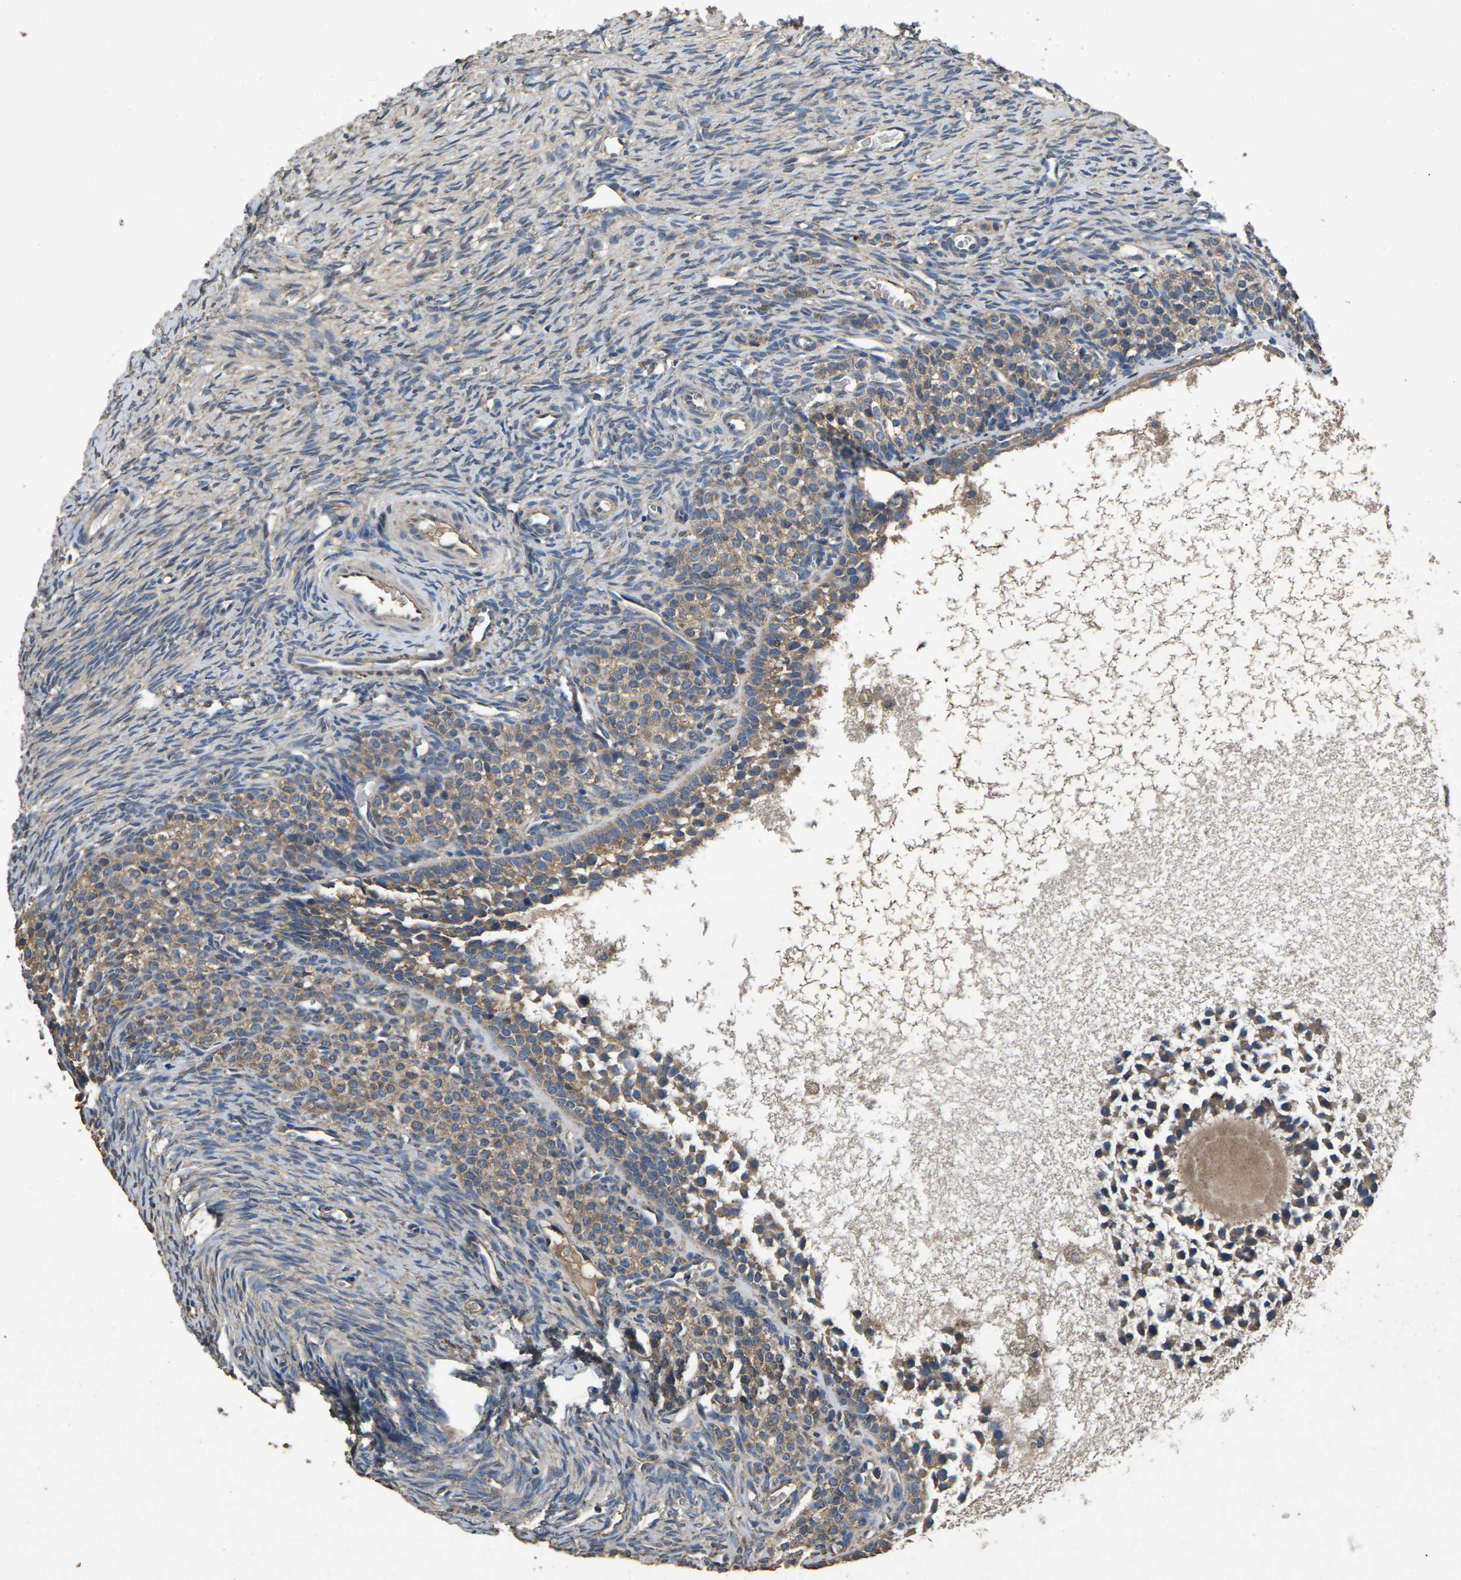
{"staining": {"intensity": "moderate", "quantity": ">75%", "location": "cytoplasmic/membranous"}, "tissue": "ovary", "cell_type": "Follicle cells", "image_type": "normal", "snomed": [{"axis": "morphology", "description": "Normal tissue, NOS"}, {"axis": "topography", "description": "Ovary"}], "caption": "An image of ovary stained for a protein displays moderate cytoplasmic/membranous brown staining in follicle cells.", "gene": "B4GAT1", "patient": {"sex": "female", "age": 27}}